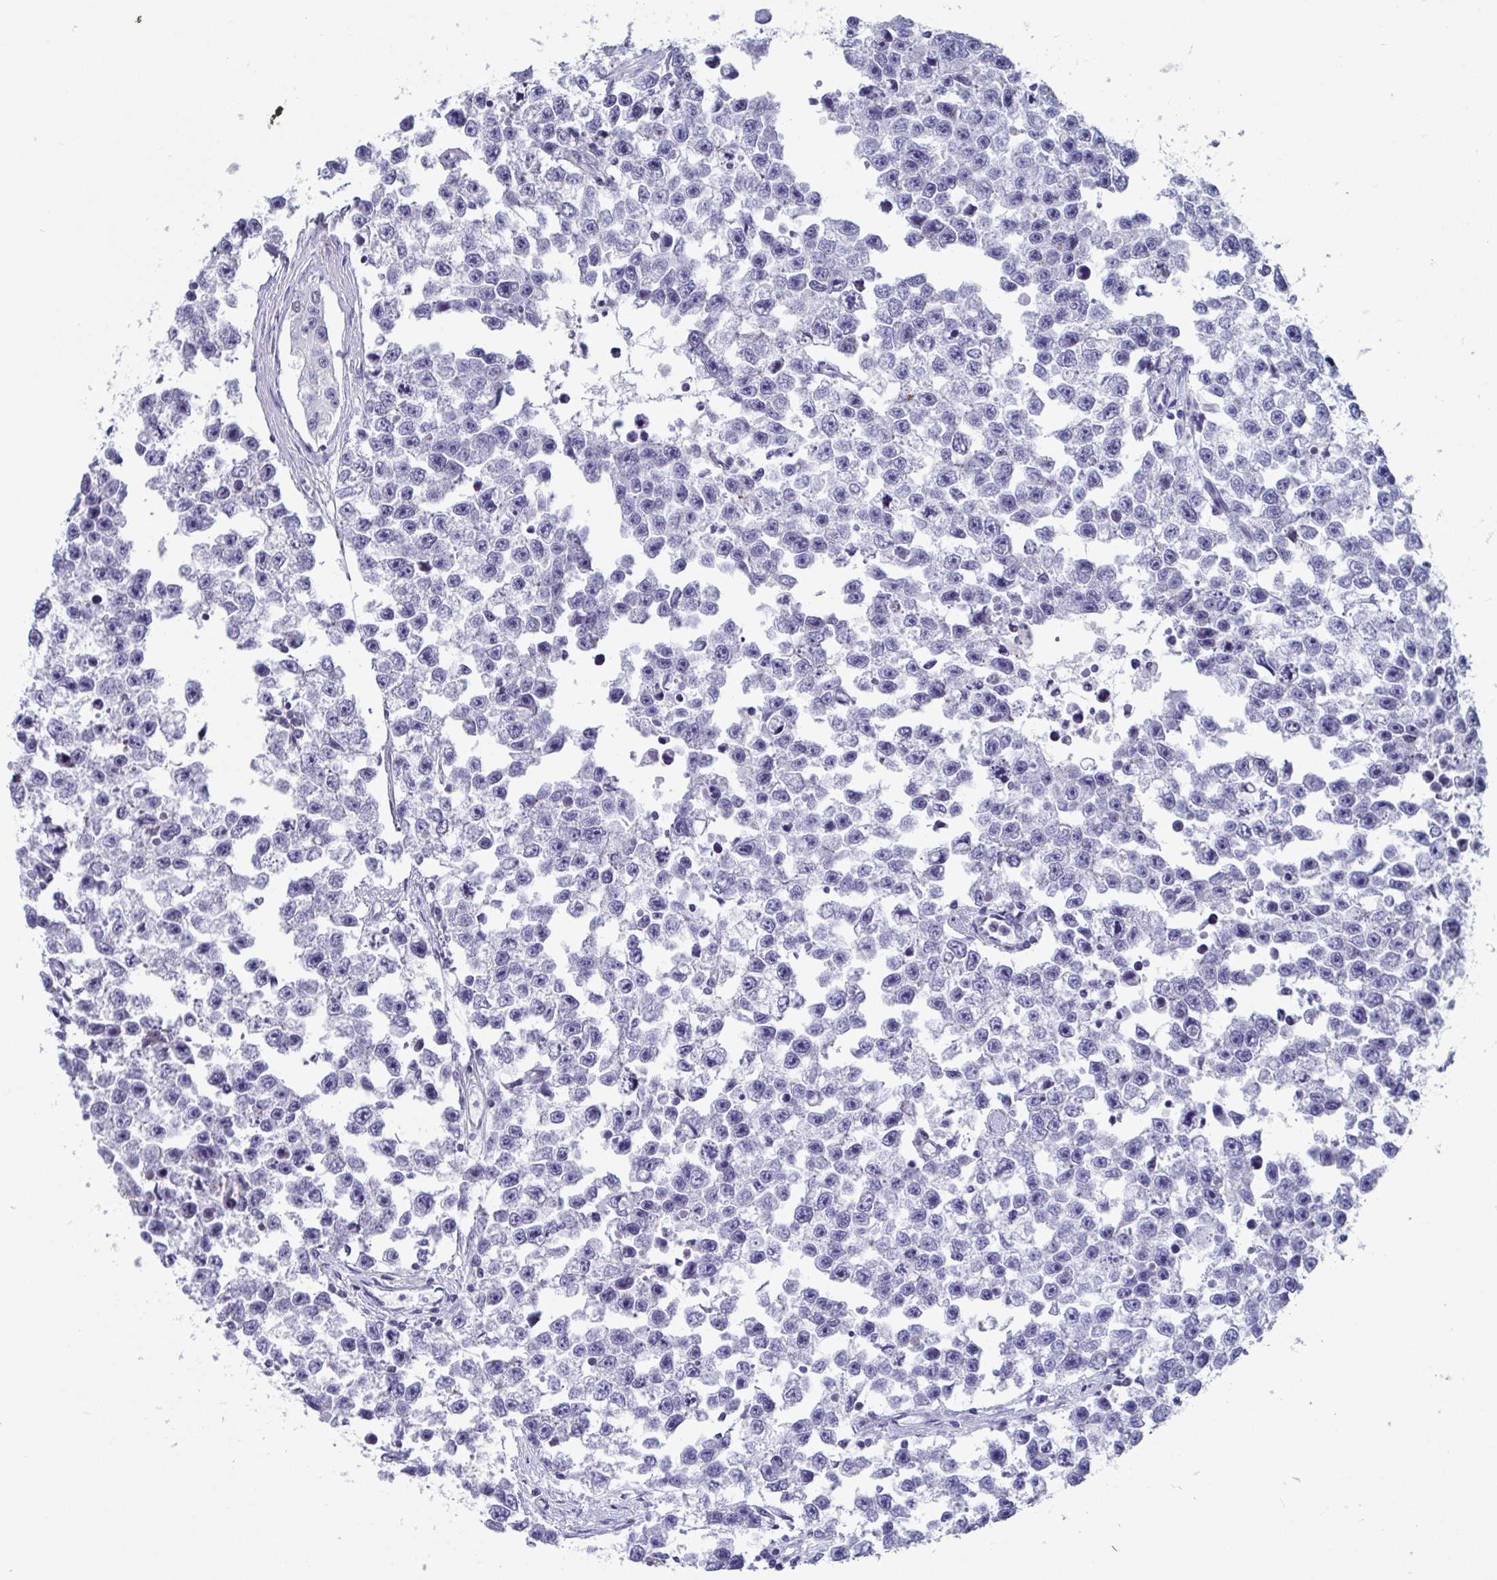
{"staining": {"intensity": "negative", "quantity": "none", "location": "none"}, "tissue": "testis cancer", "cell_type": "Tumor cells", "image_type": "cancer", "snomed": [{"axis": "morphology", "description": "Seminoma, NOS"}, {"axis": "topography", "description": "Testis"}], "caption": "High magnification brightfield microscopy of testis seminoma stained with DAB (3,3'-diaminobenzidine) (brown) and counterstained with hematoxylin (blue): tumor cells show no significant staining.", "gene": "WDR72", "patient": {"sex": "male", "age": 26}}